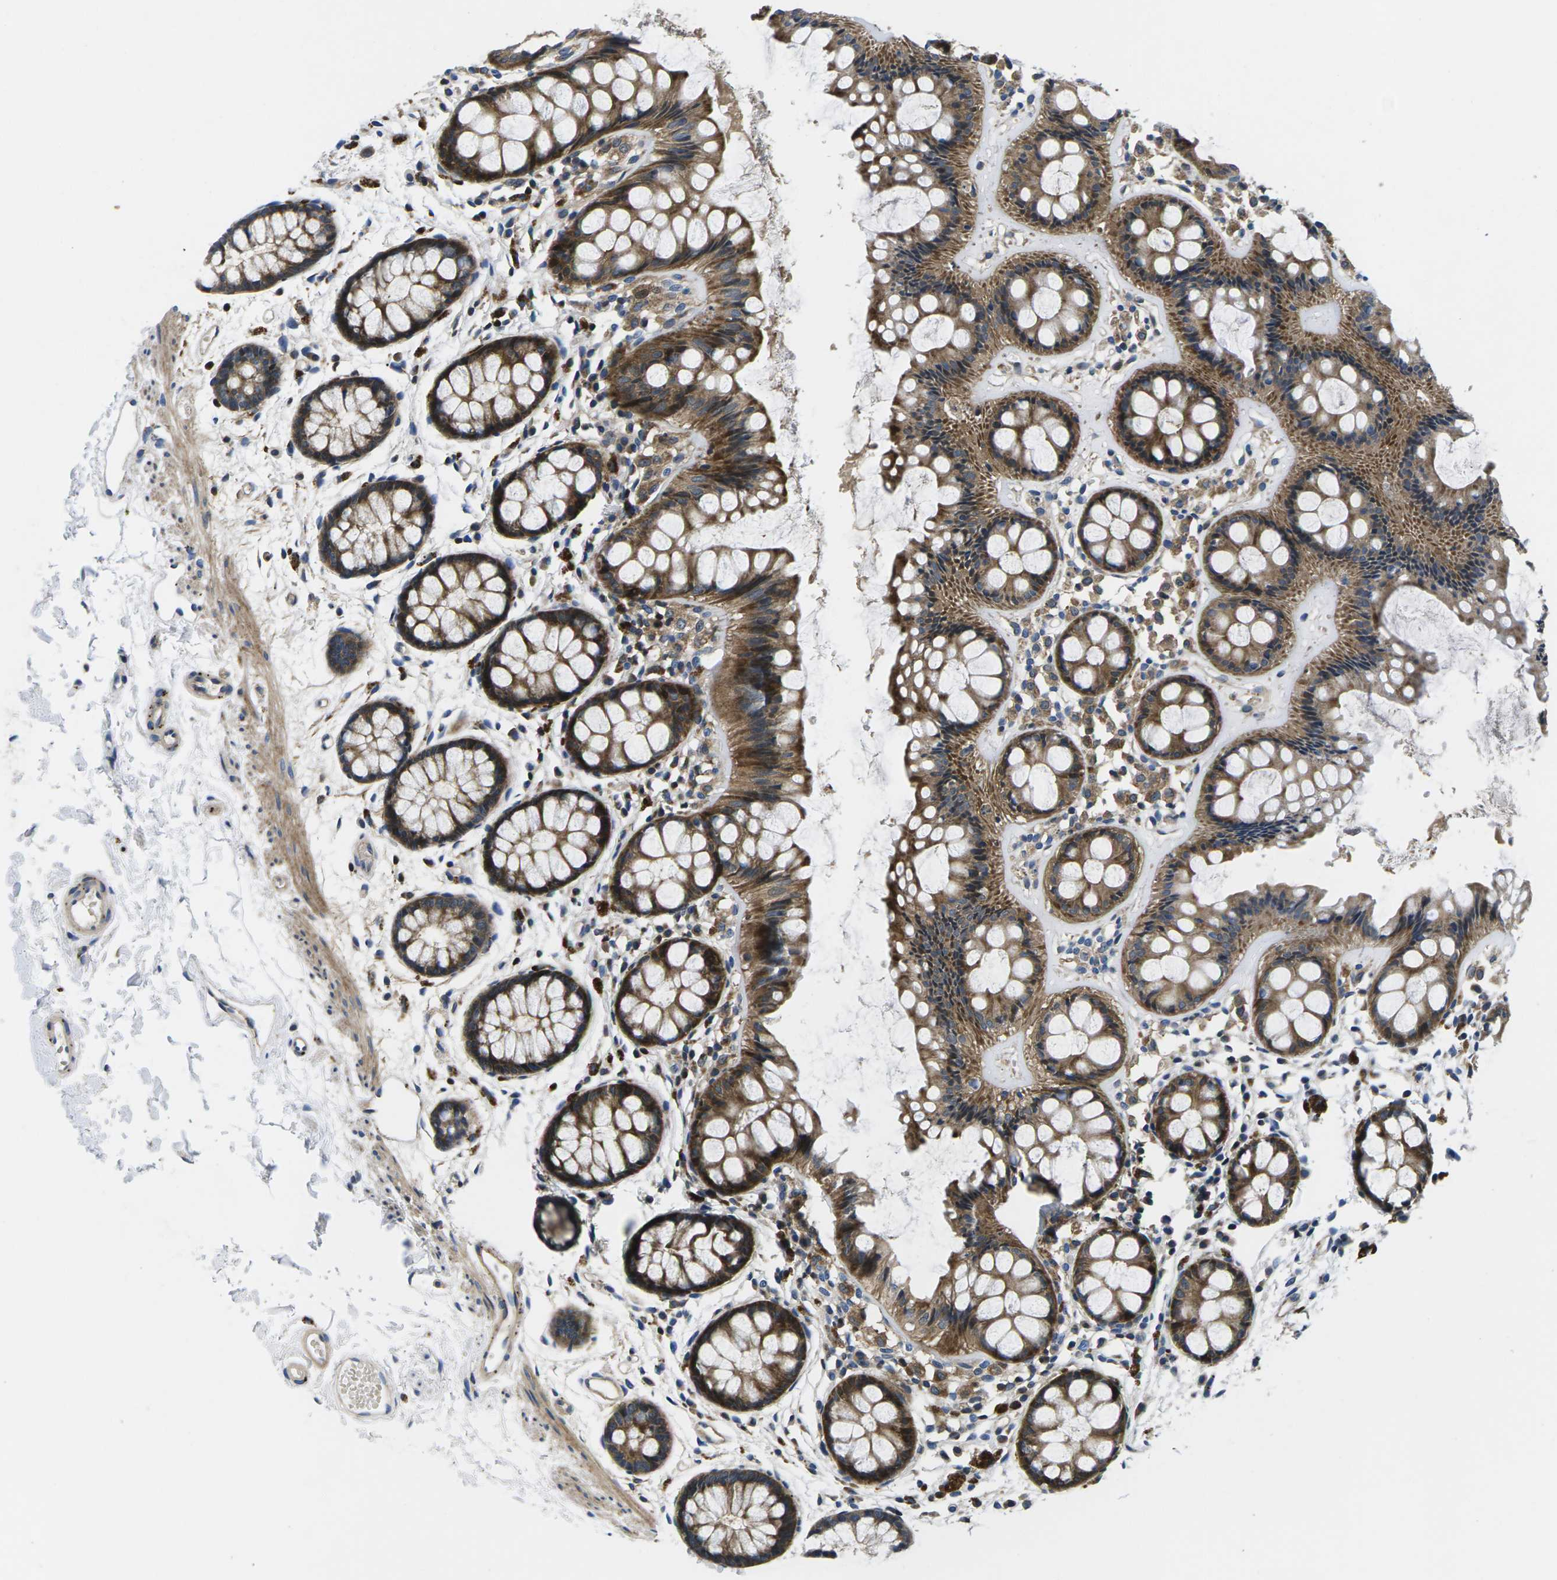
{"staining": {"intensity": "strong", "quantity": ">75%", "location": "cytoplasmic/membranous"}, "tissue": "rectum", "cell_type": "Glandular cells", "image_type": "normal", "snomed": [{"axis": "morphology", "description": "Normal tissue, NOS"}, {"axis": "topography", "description": "Rectum"}], "caption": "Protein analysis of benign rectum exhibits strong cytoplasmic/membranous staining in about >75% of glandular cells.", "gene": "PLCE1", "patient": {"sex": "female", "age": 66}}